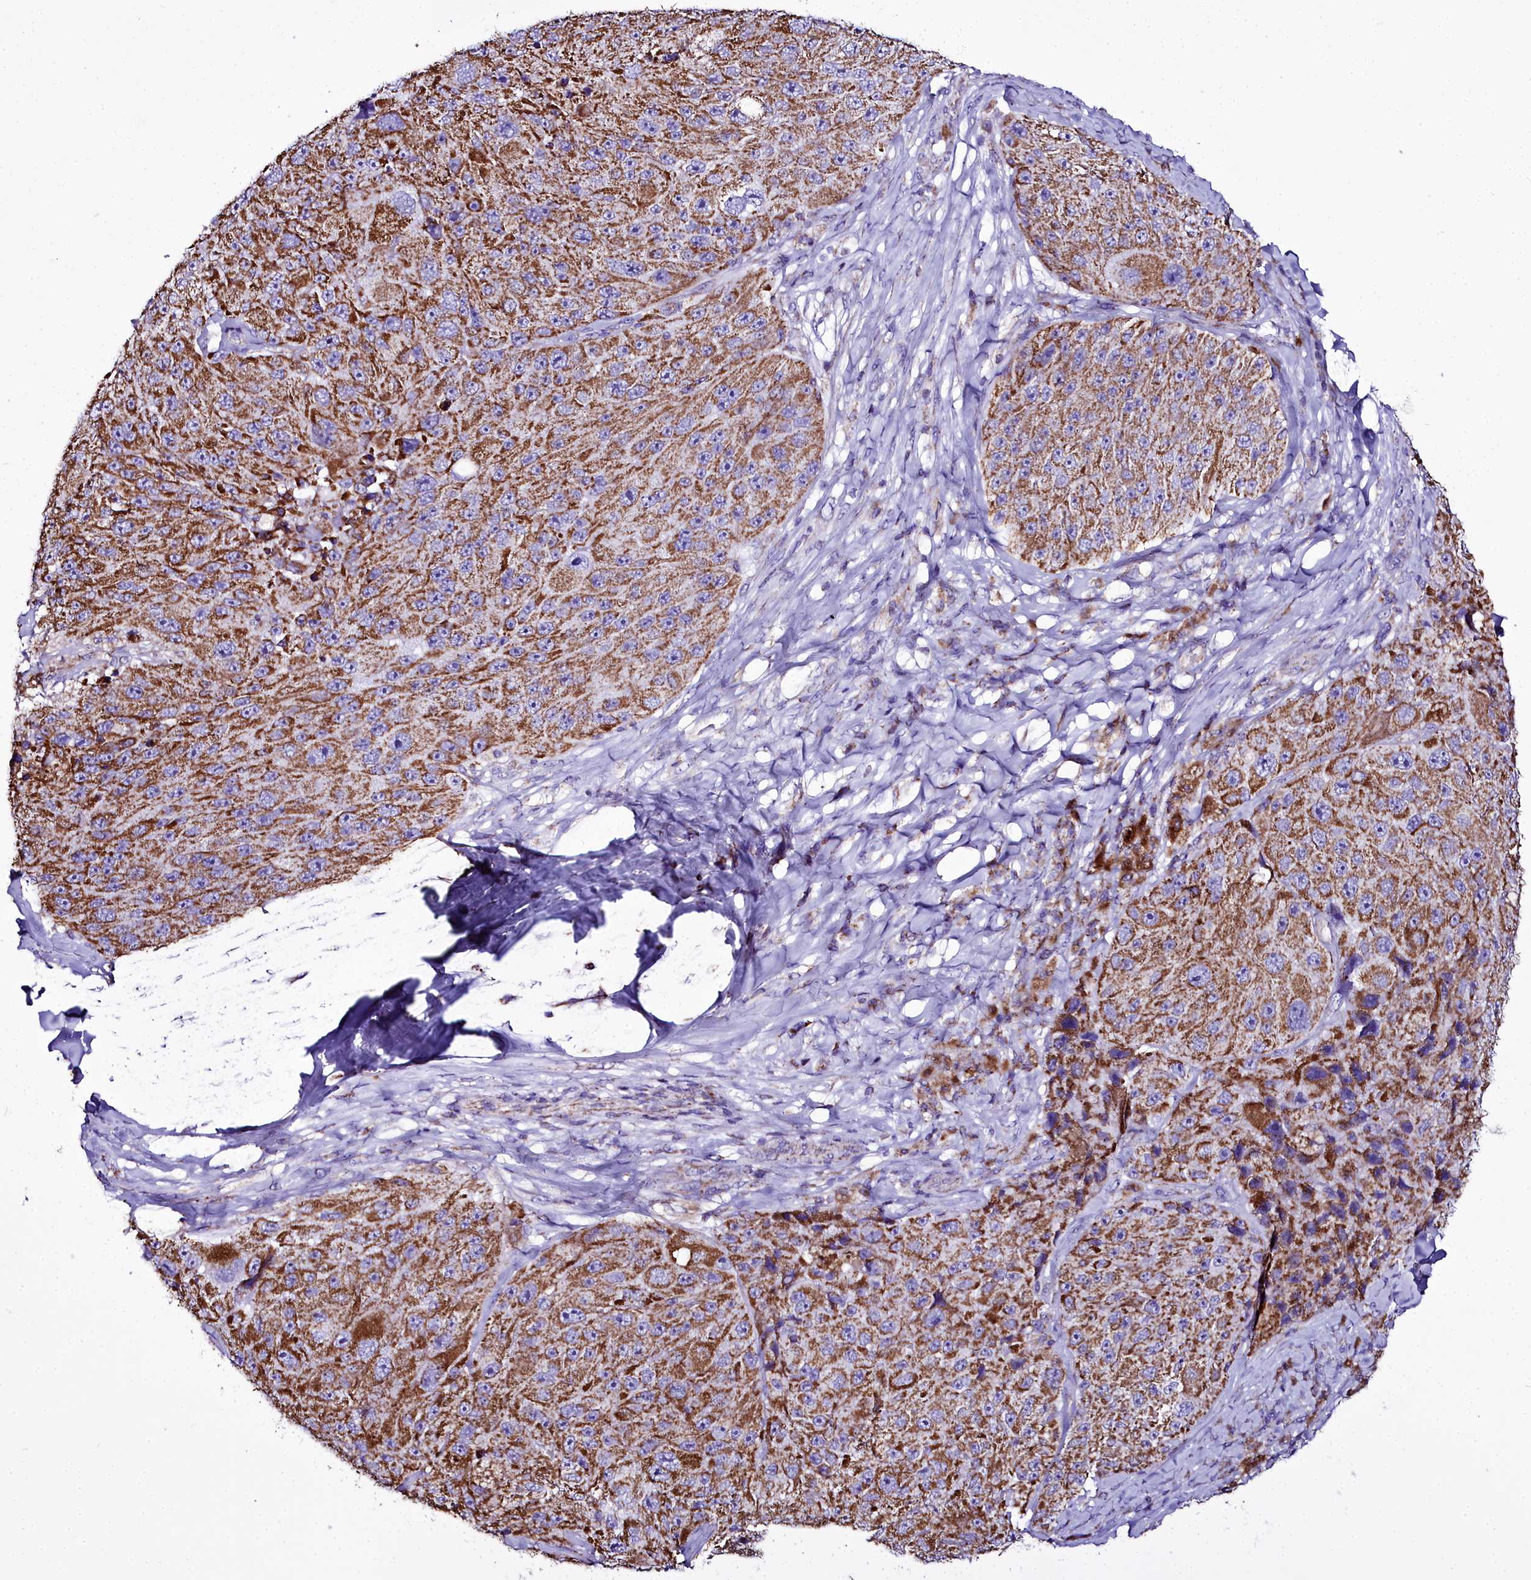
{"staining": {"intensity": "moderate", "quantity": ">75%", "location": "cytoplasmic/membranous"}, "tissue": "melanoma", "cell_type": "Tumor cells", "image_type": "cancer", "snomed": [{"axis": "morphology", "description": "Malignant melanoma, Metastatic site"}, {"axis": "topography", "description": "Lymph node"}], "caption": "Human melanoma stained for a protein (brown) demonstrates moderate cytoplasmic/membranous positive staining in approximately >75% of tumor cells.", "gene": "WDFY3", "patient": {"sex": "male", "age": 62}}